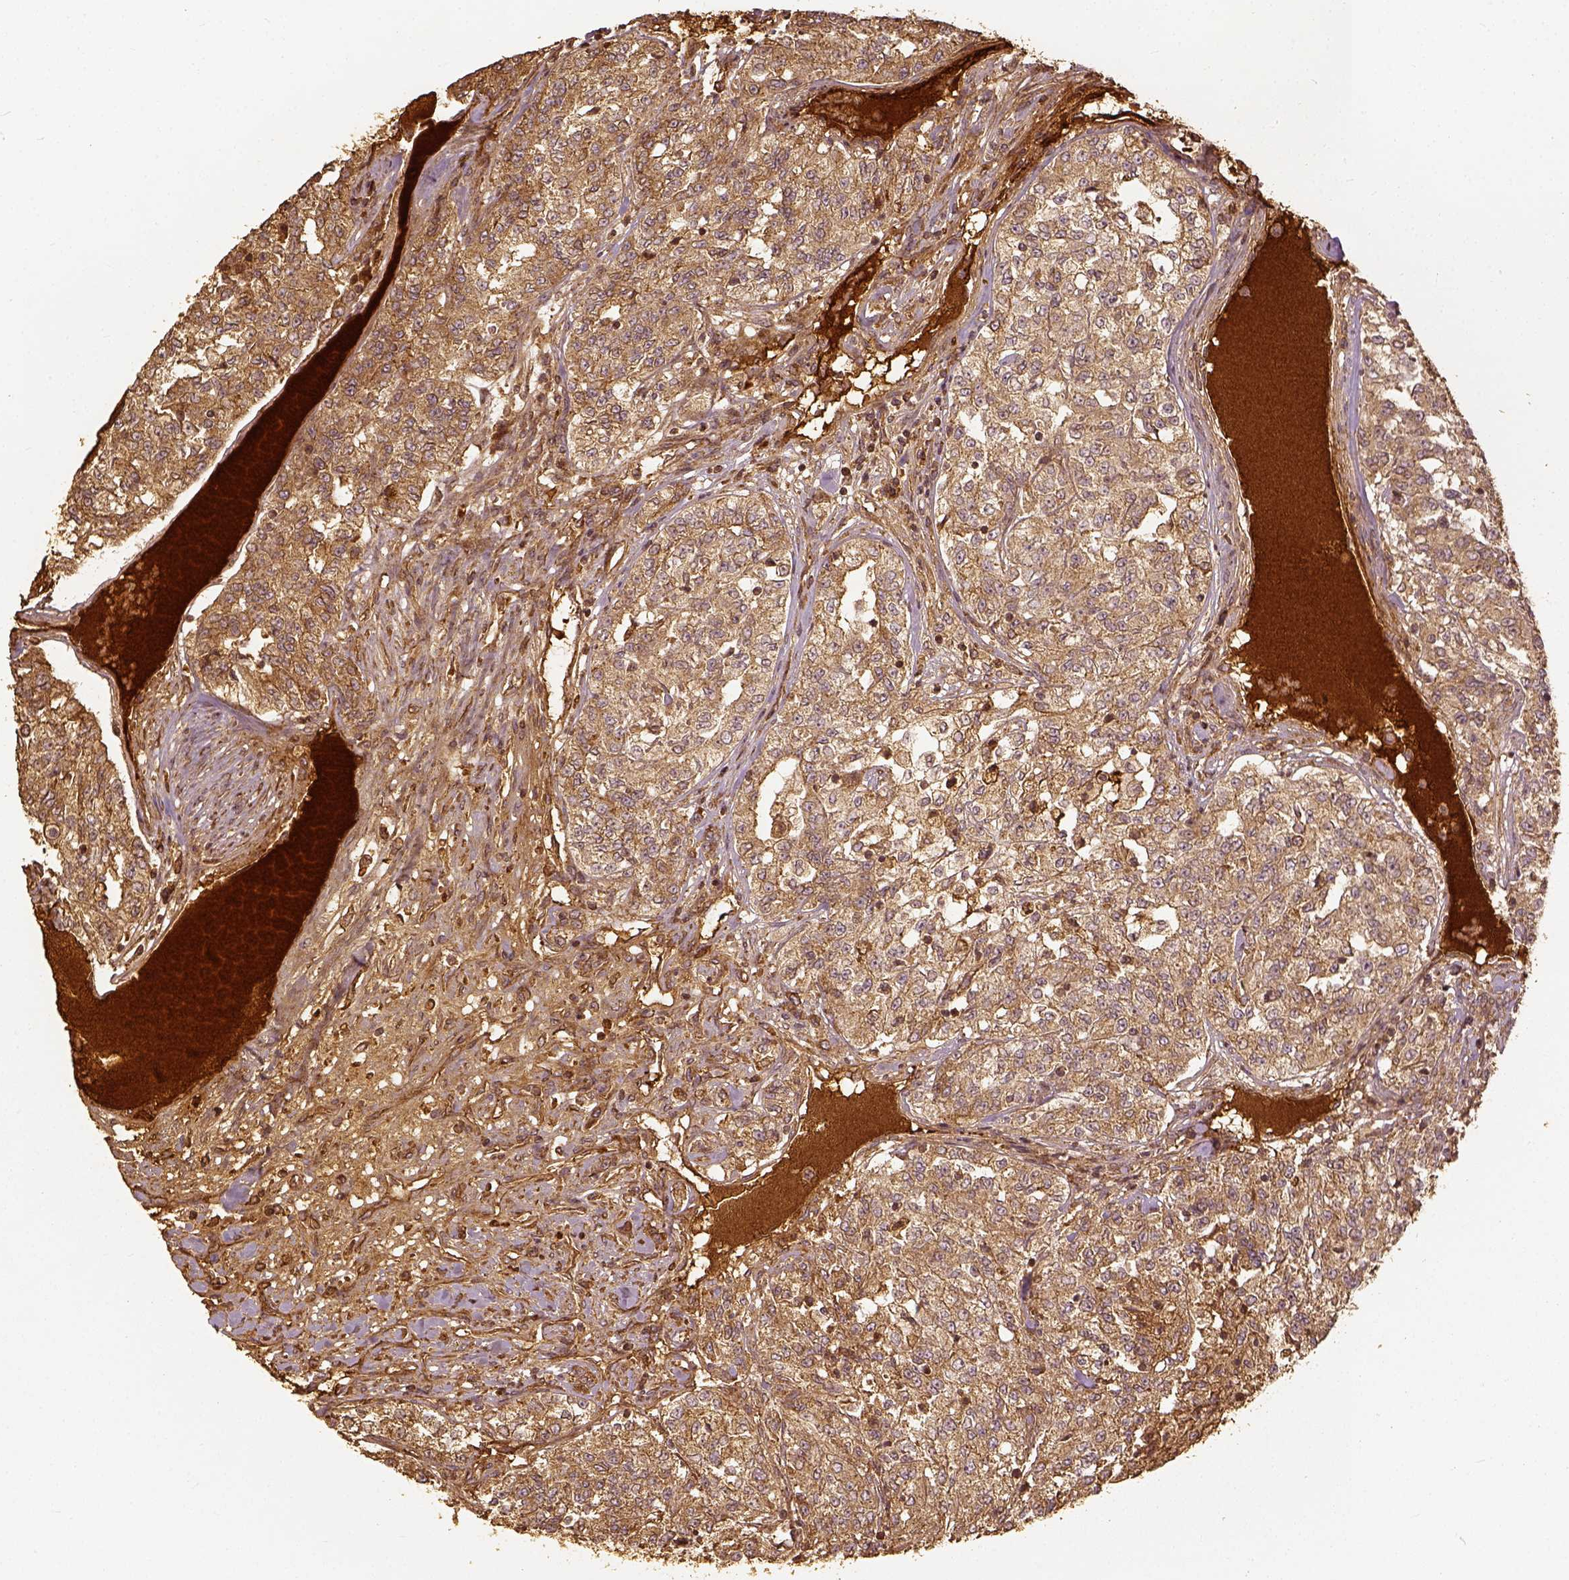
{"staining": {"intensity": "weak", "quantity": ">75%", "location": "cytoplasmic/membranous"}, "tissue": "renal cancer", "cell_type": "Tumor cells", "image_type": "cancer", "snomed": [{"axis": "morphology", "description": "Adenocarcinoma, NOS"}, {"axis": "topography", "description": "Kidney"}], "caption": "This is an image of immunohistochemistry (IHC) staining of renal cancer, which shows weak staining in the cytoplasmic/membranous of tumor cells.", "gene": "VEGFA", "patient": {"sex": "female", "age": 63}}